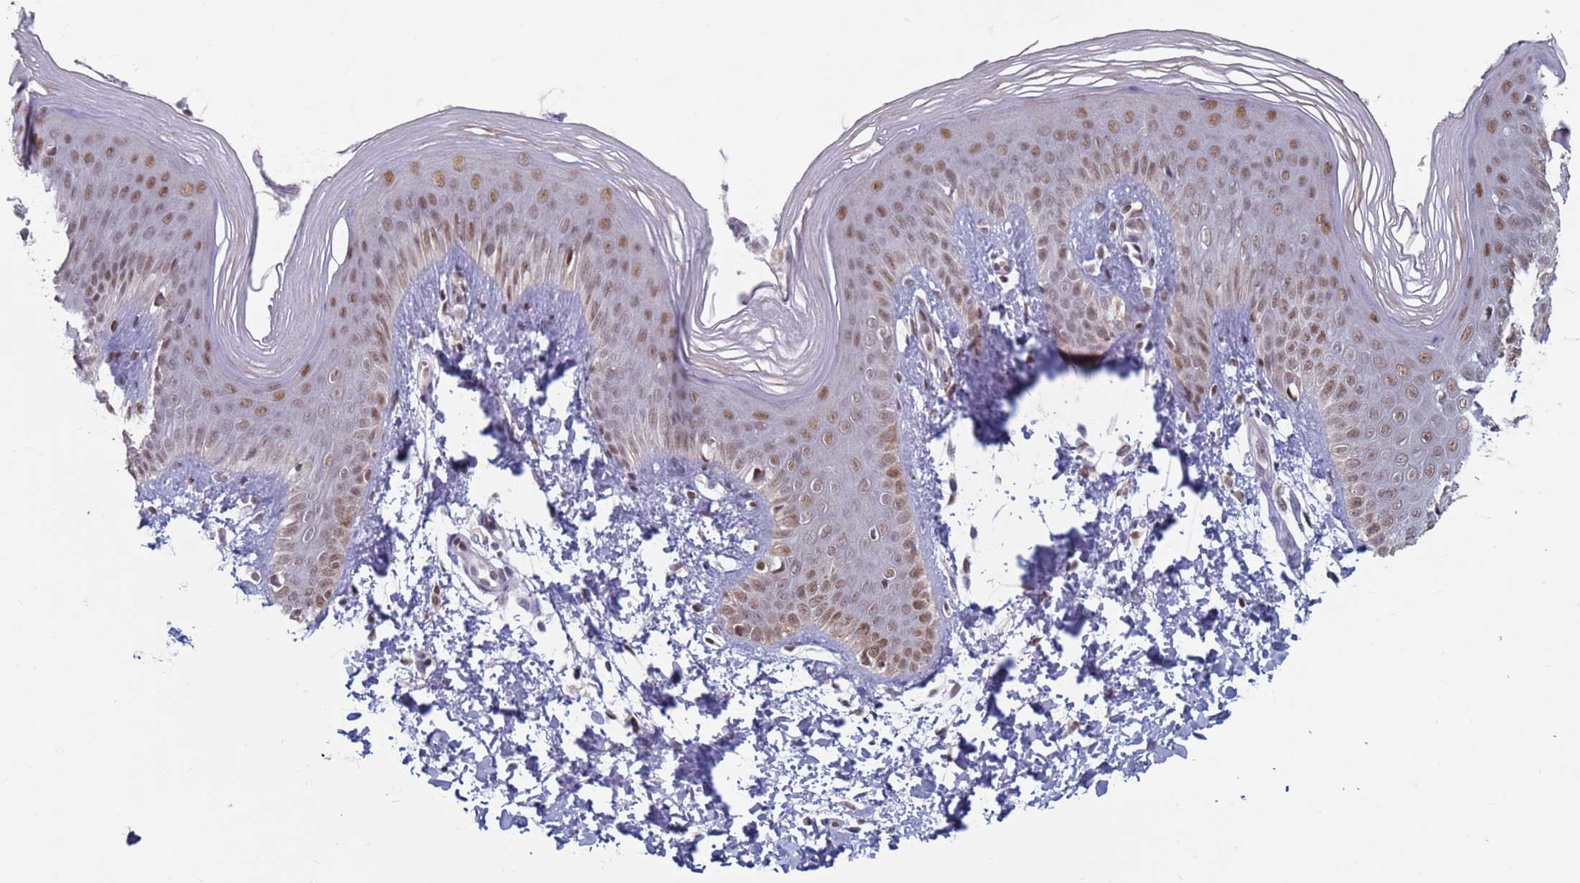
{"staining": {"intensity": "moderate", "quantity": ">75%", "location": "nuclear"}, "tissue": "skin", "cell_type": "Epidermal cells", "image_type": "normal", "snomed": [{"axis": "morphology", "description": "Normal tissue, NOS"}, {"axis": "morphology", "description": "Inflammation, NOS"}, {"axis": "topography", "description": "Soft tissue"}, {"axis": "topography", "description": "Anal"}], "caption": "Protein expression analysis of normal skin displays moderate nuclear staining in approximately >75% of epidermal cells.", "gene": "SAE1", "patient": {"sex": "female", "age": 15}}